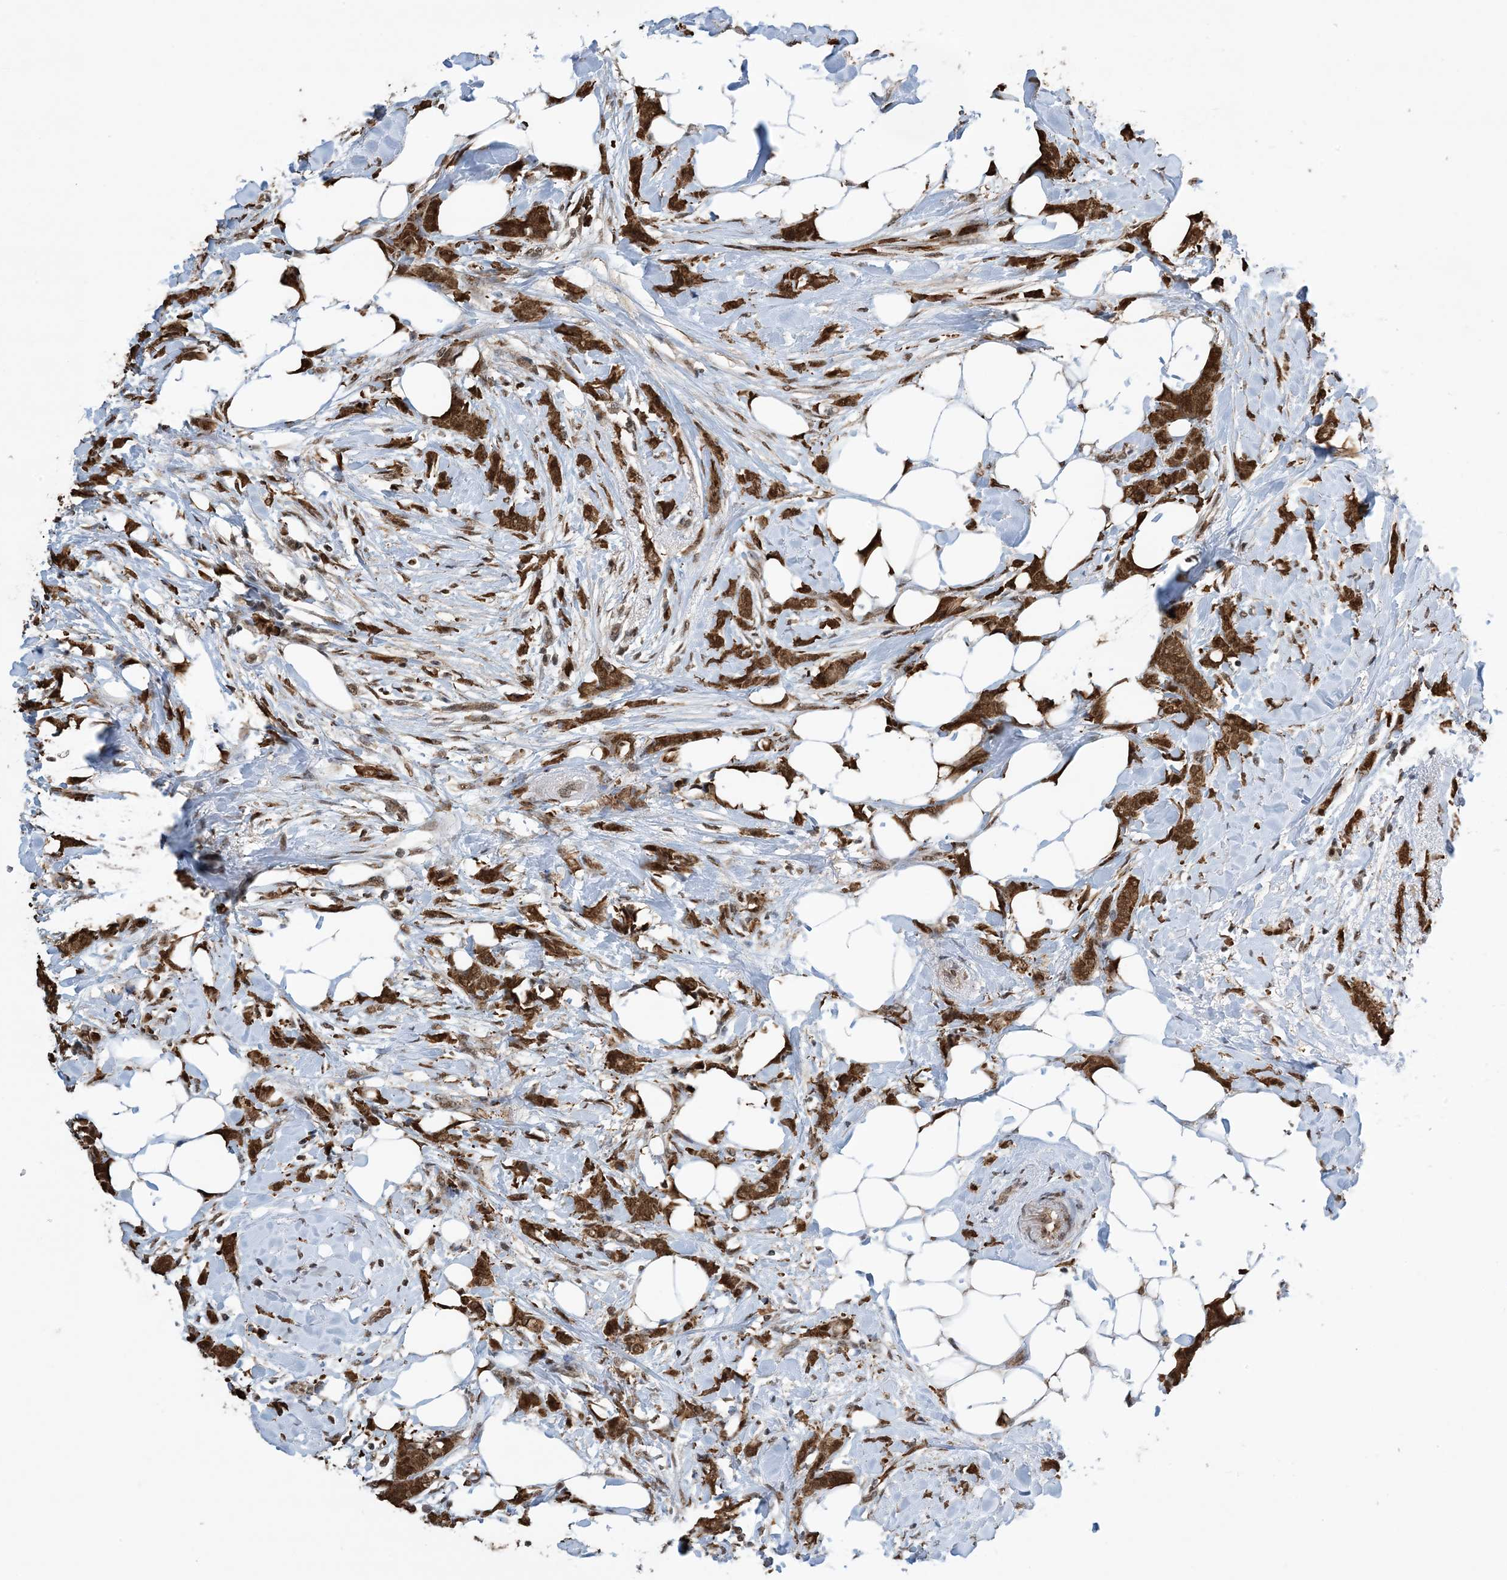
{"staining": {"intensity": "moderate", "quantity": ">75%", "location": "cytoplasmic/membranous"}, "tissue": "breast cancer", "cell_type": "Tumor cells", "image_type": "cancer", "snomed": [{"axis": "morphology", "description": "Lobular carcinoma, in situ"}, {"axis": "morphology", "description": "Lobular carcinoma"}, {"axis": "topography", "description": "Breast"}], "caption": "Brown immunohistochemical staining in breast lobular carcinoma shows moderate cytoplasmic/membranous positivity in approximately >75% of tumor cells. The protein is shown in brown color, while the nuclei are stained blue.", "gene": "HSPA1A", "patient": {"sex": "female", "age": 41}}